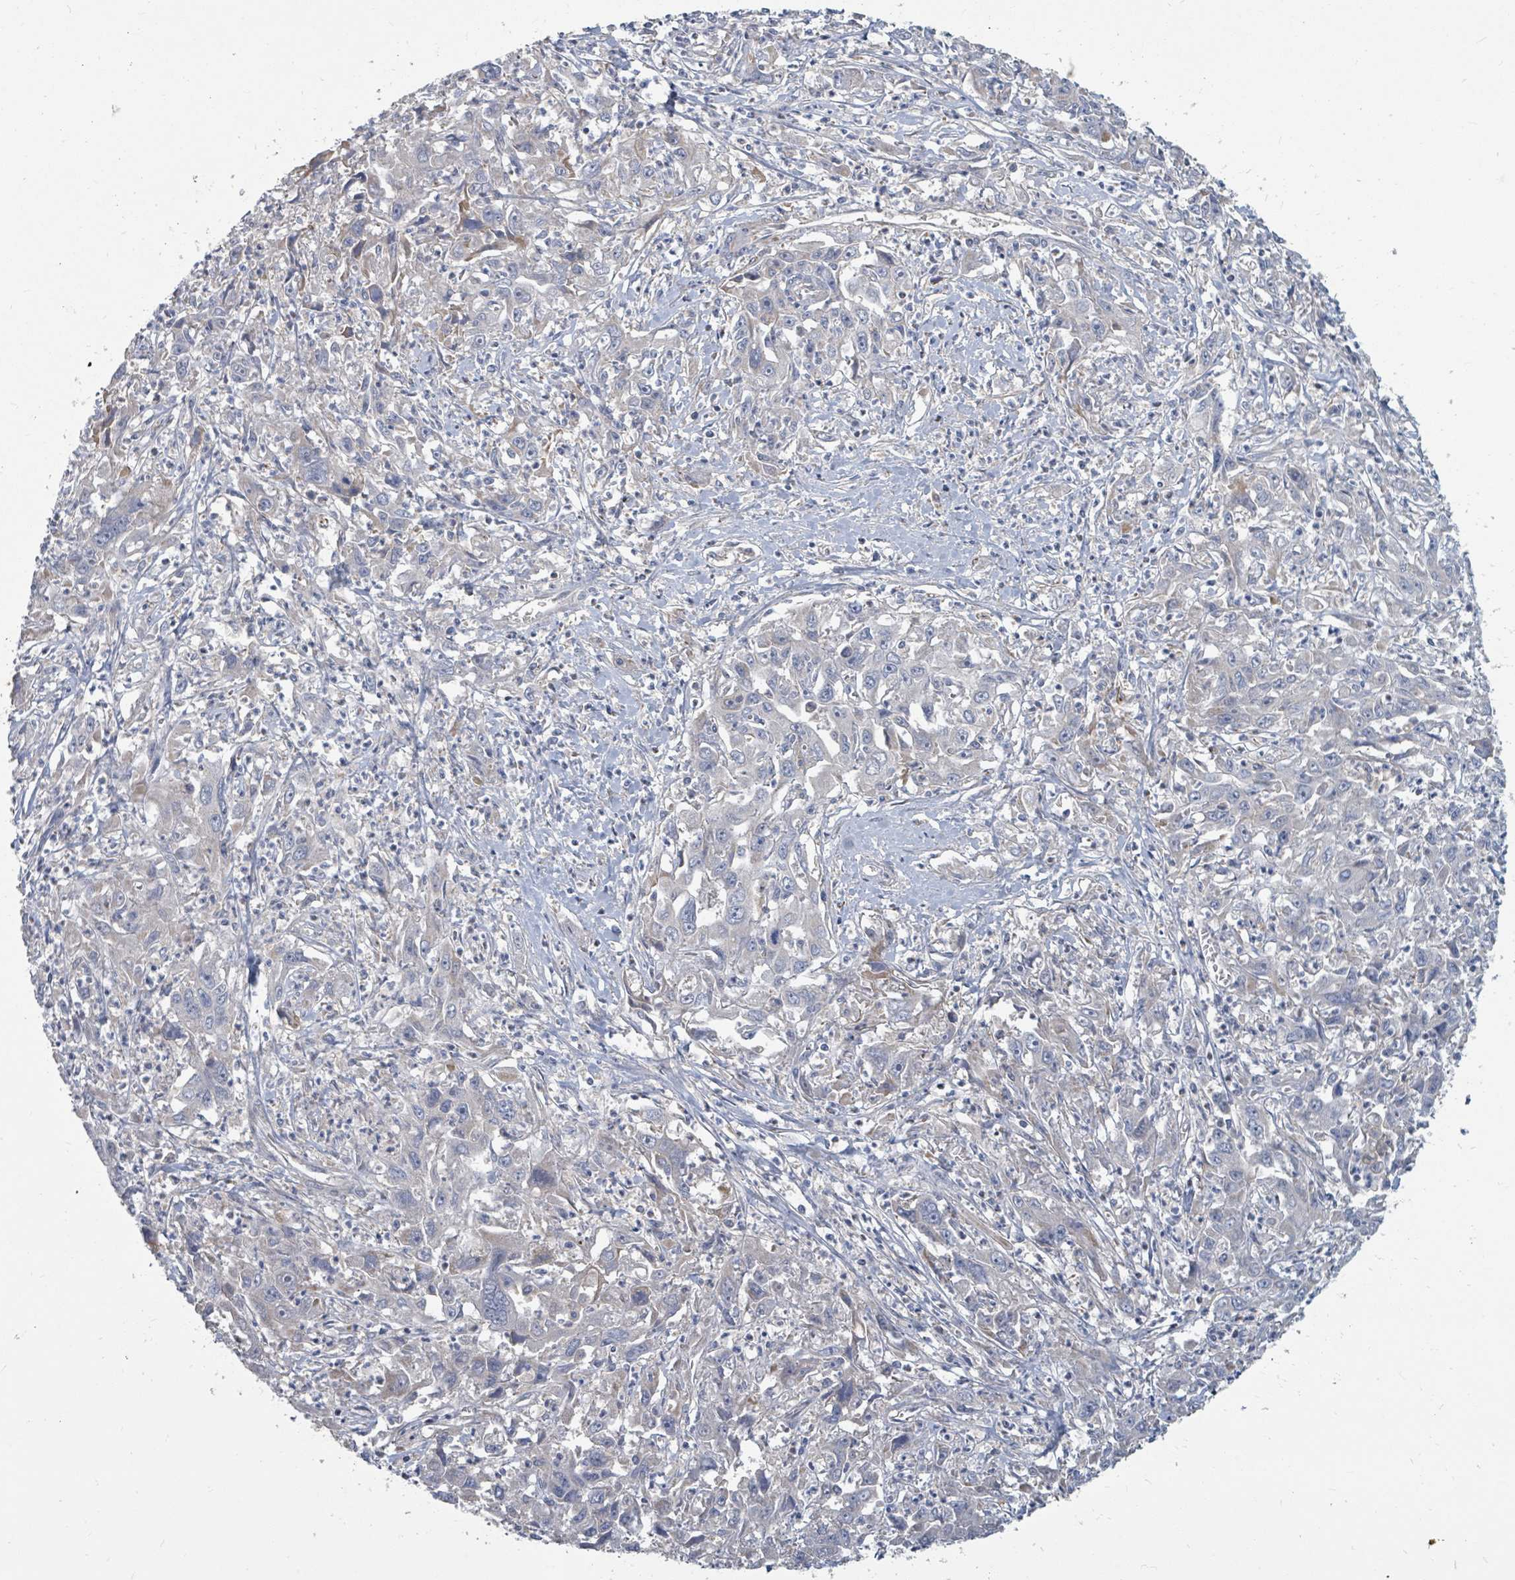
{"staining": {"intensity": "negative", "quantity": "none", "location": "none"}, "tissue": "liver cancer", "cell_type": "Tumor cells", "image_type": "cancer", "snomed": [{"axis": "morphology", "description": "Carcinoma, Hepatocellular, NOS"}, {"axis": "topography", "description": "Liver"}], "caption": "Immunohistochemistry of human hepatocellular carcinoma (liver) demonstrates no expression in tumor cells. The staining was performed using DAB to visualize the protein expression in brown, while the nuclei were stained in blue with hematoxylin (Magnification: 20x).", "gene": "ARGFX", "patient": {"sex": "male", "age": 63}}